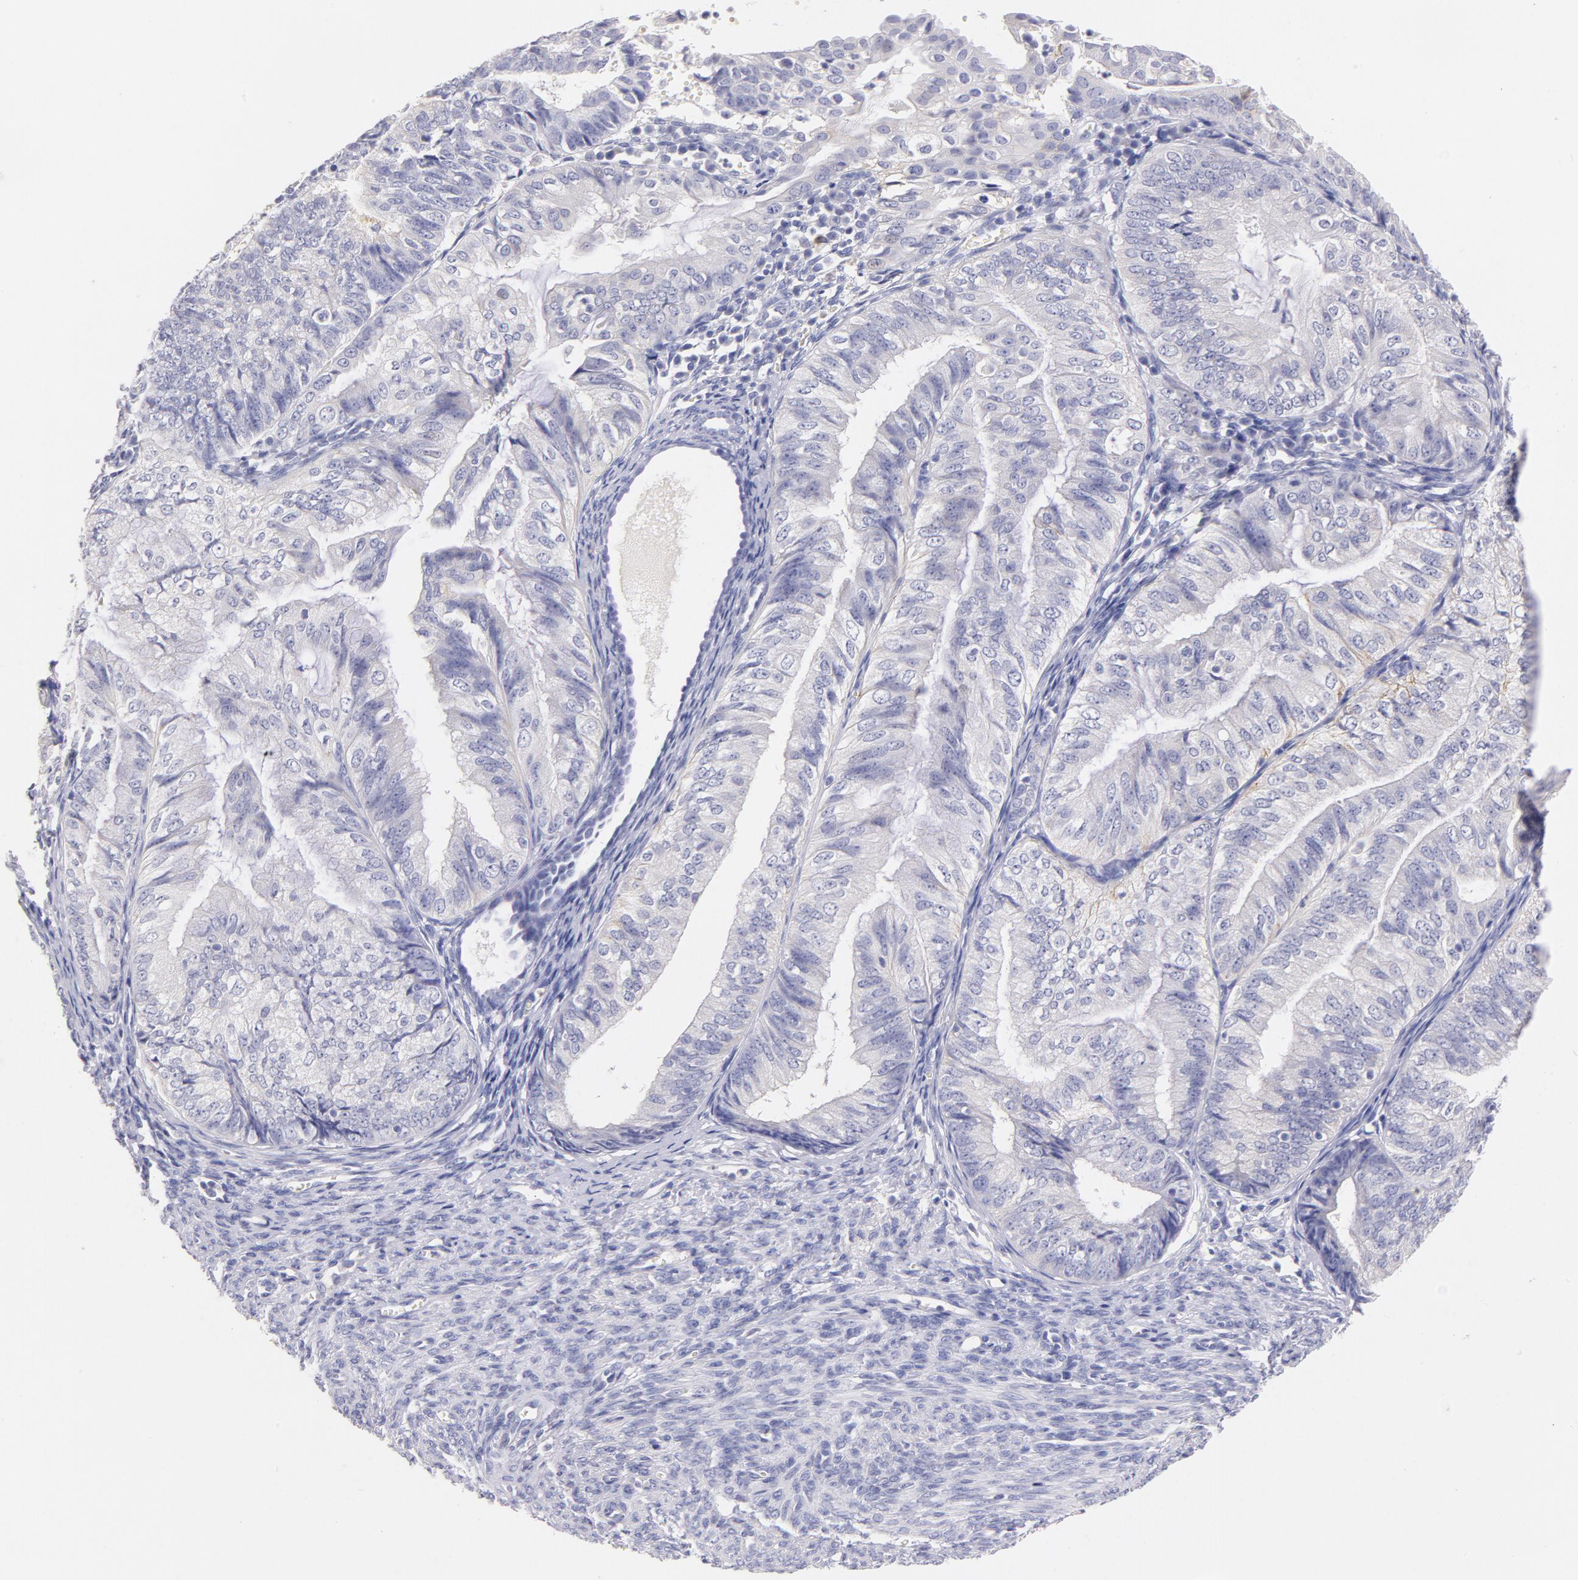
{"staining": {"intensity": "negative", "quantity": "none", "location": "none"}, "tissue": "endometrial cancer", "cell_type": "Tumor cells", "image_type": "cancer", "snomed": [{"axis": "morphology", "description": "Adenocarcinoma, NOS"}, {"axis": "topography", "description": "Endometrium"}], "caption": "DAB (3,3'-diaminobenzidine) immunohistochemical staining of human endometrial cancer reveals no significant positivity in tumor cells.", "gene": "CD44", "patient": {"sex": "female", "age": 66}}